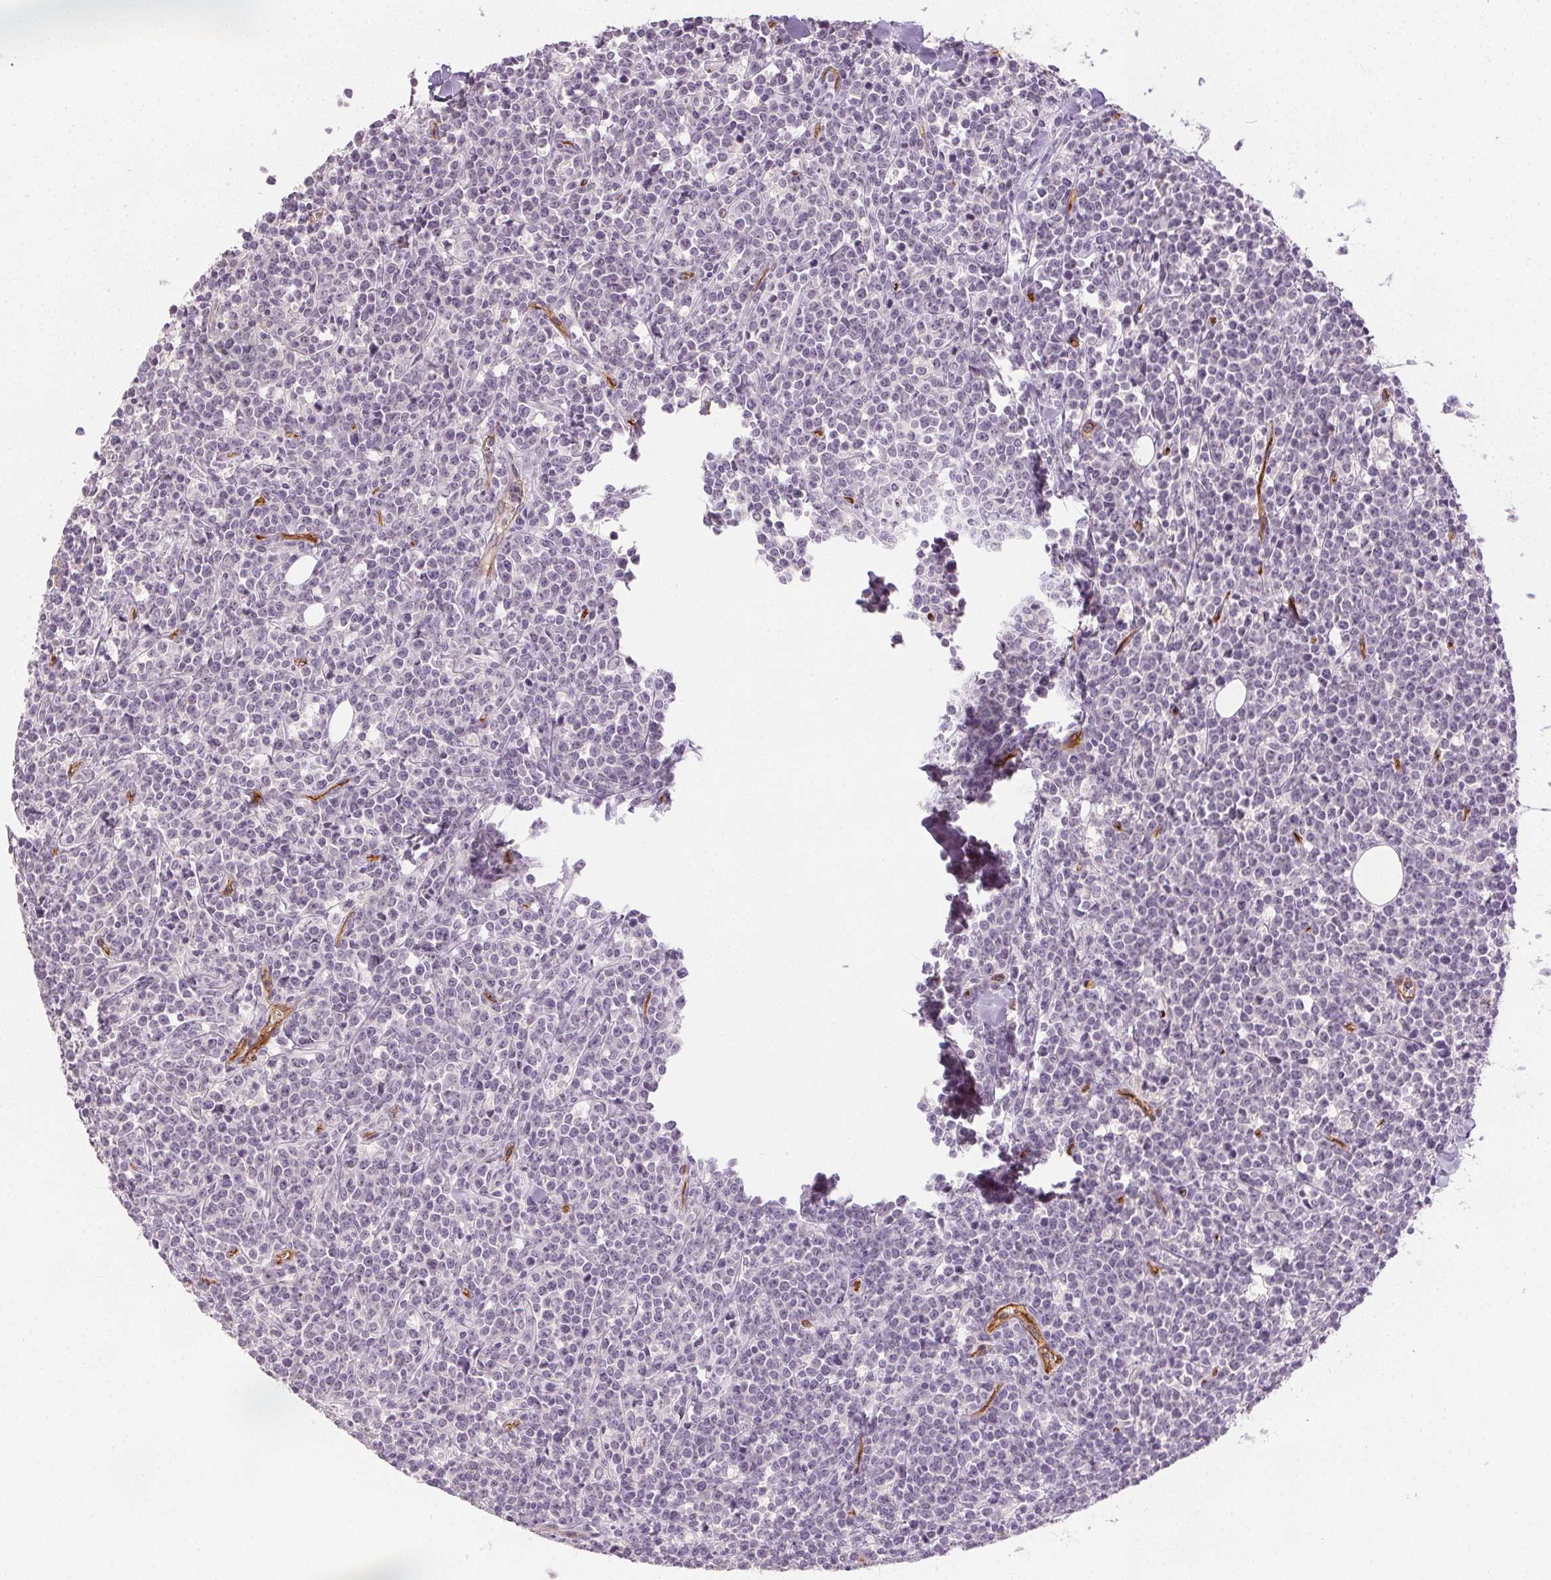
{"staining": {"intensity": "negative", "quantity": "none", "location": "none"}, "tissue": "lymphoma", "cell_type": "Tumor cells", "image_type": "cancer", "snomed": [{"axis": "morphology", "description": "Malignant lymphoma, non-Hodgkin's type, High grade"}, {"axis": "topography", "description": "Small intestine"}], "caption": "The histopathology image reveals no significant positivity in tumor cells of lymphoma.", "gene": "PODXL", "patient": {"sex": "female", "age": 56}}